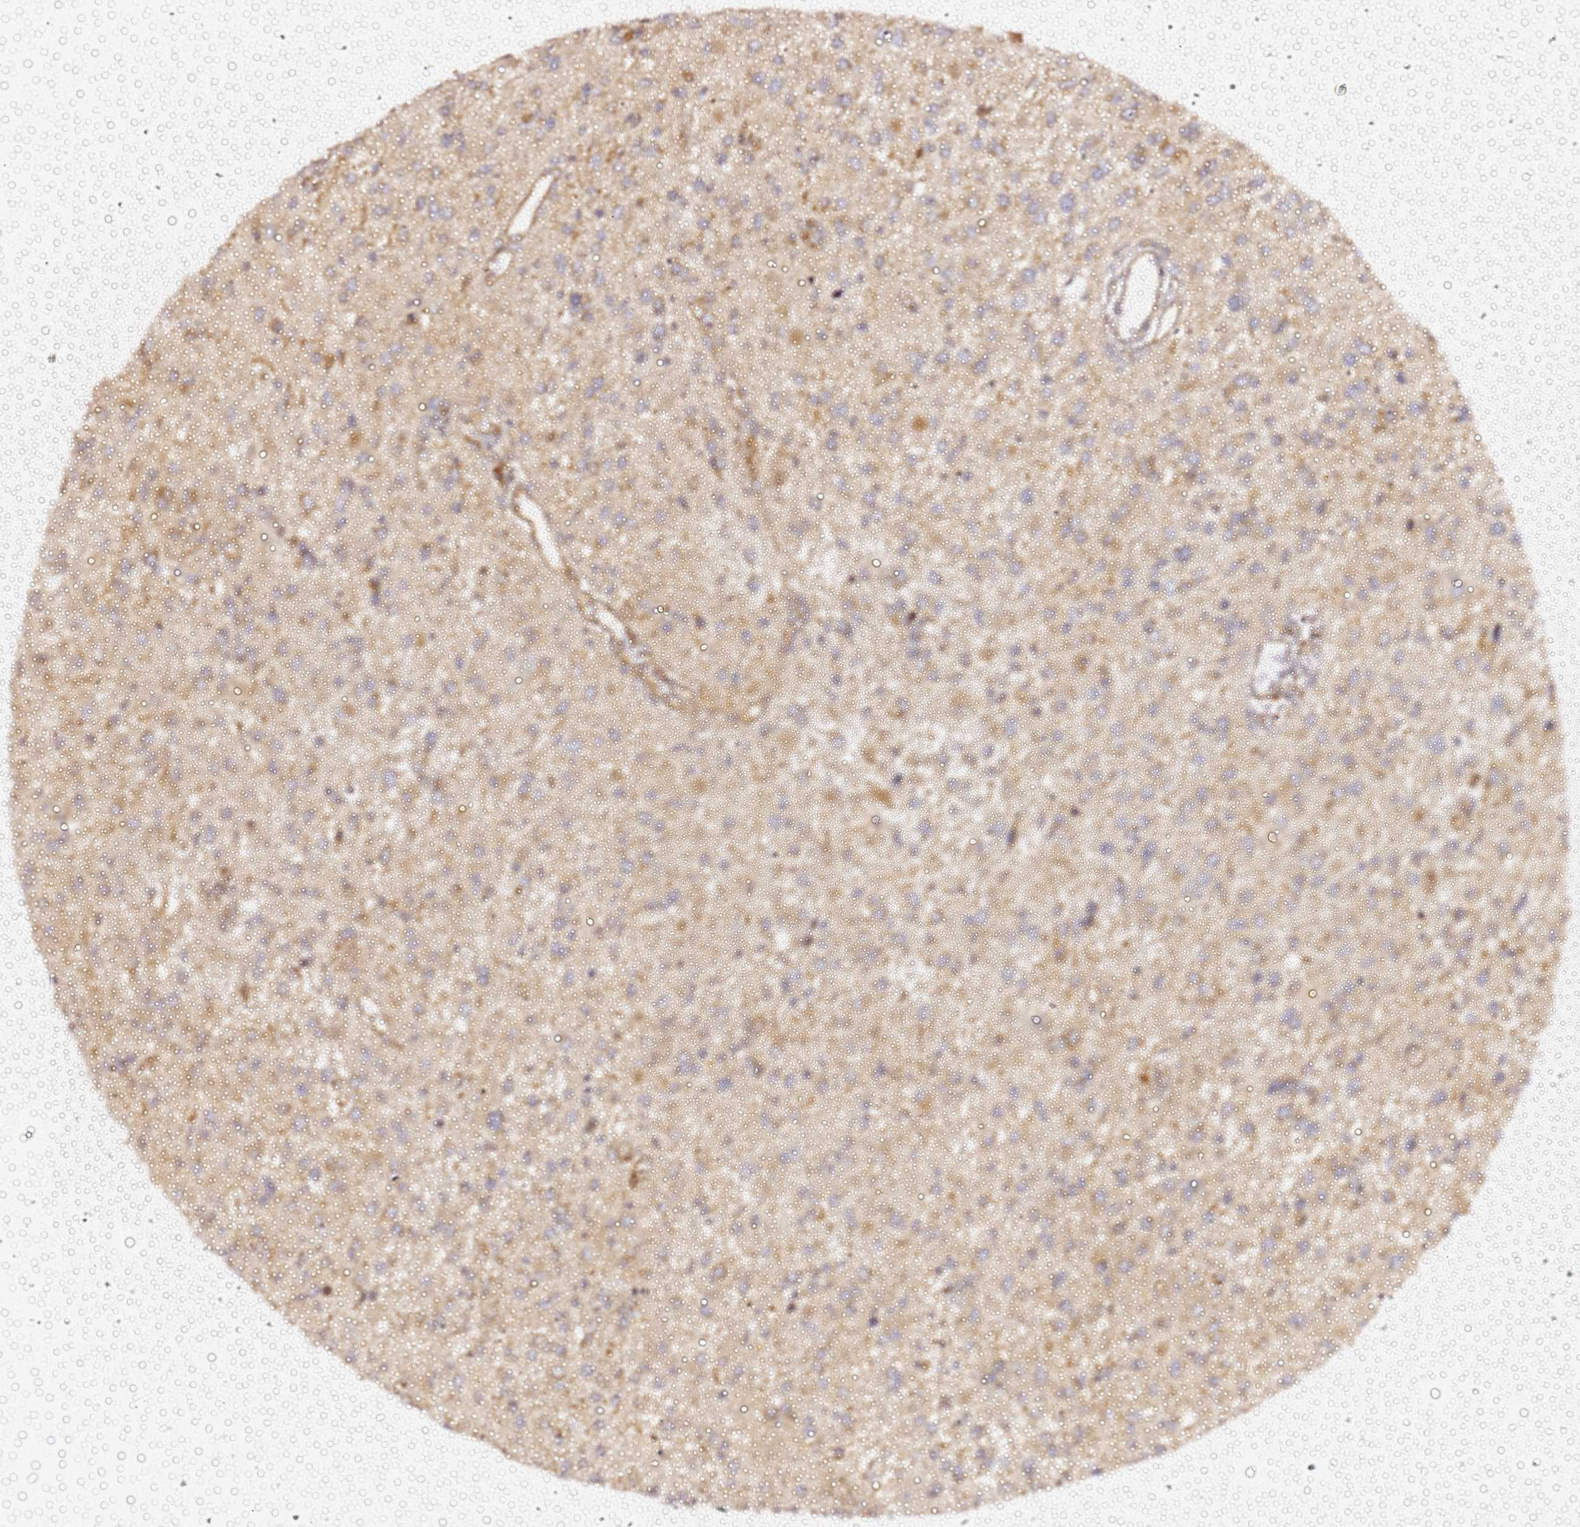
{"staining": {"intensity": "negative", "quantity": "none", "location": "none"}, "tissue": "glioma", "cell_type": "Tumor cells", "image_type": "cancer", "snomed": [{"axis": "morphology", "description": "Glioma, malignant, High grade"}, {"axis": "topography", "description": "Brain"}], "caption": "An immunohistochemistry (IHC) histopathology image of glioma is shown. There is no staining in tumor cells of glioma.", "gene": "KIF7", "patient": {"sex": "male", "age": 53}}